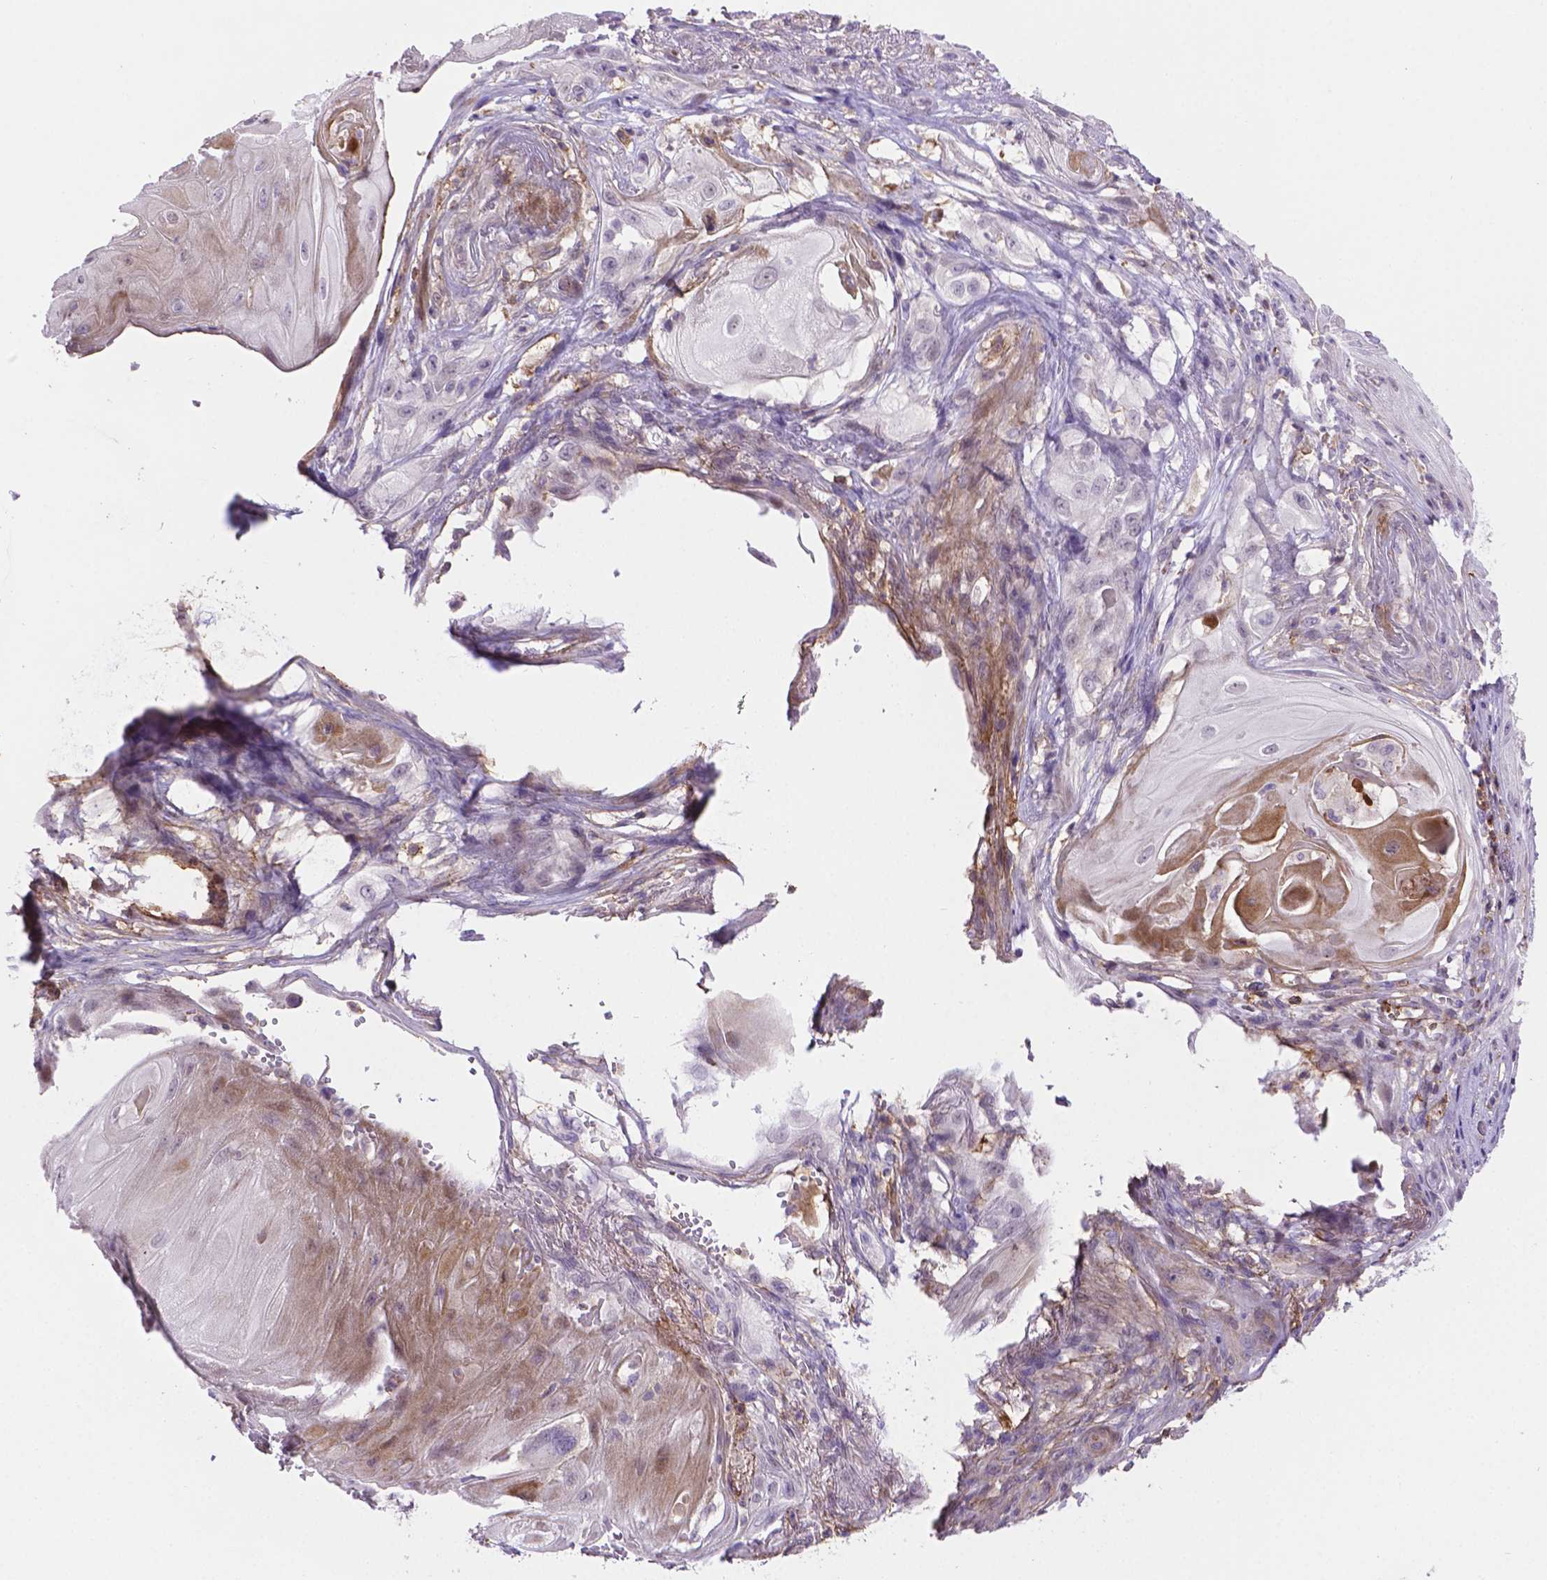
{"staining": {"intensity": "negative", "quantity": "none", "location": "none"}, "tissue": "skin cancer", "cell_type": "Tumor cells", "image_type": "cancer", "snomed": [{"axis": "morphology", "description": "Squamous cell carcinoma, NOS"}, {"axis": "topography", "description": "Skin"}], "caption": "A high-resolution histopathology image shows immunohistochemistry staining of skin squamous cell carcinoma, which shows no significant staining in tumor cells.", "gene": "ACAD10", "patient": {"sex": "male", "age": 62}}